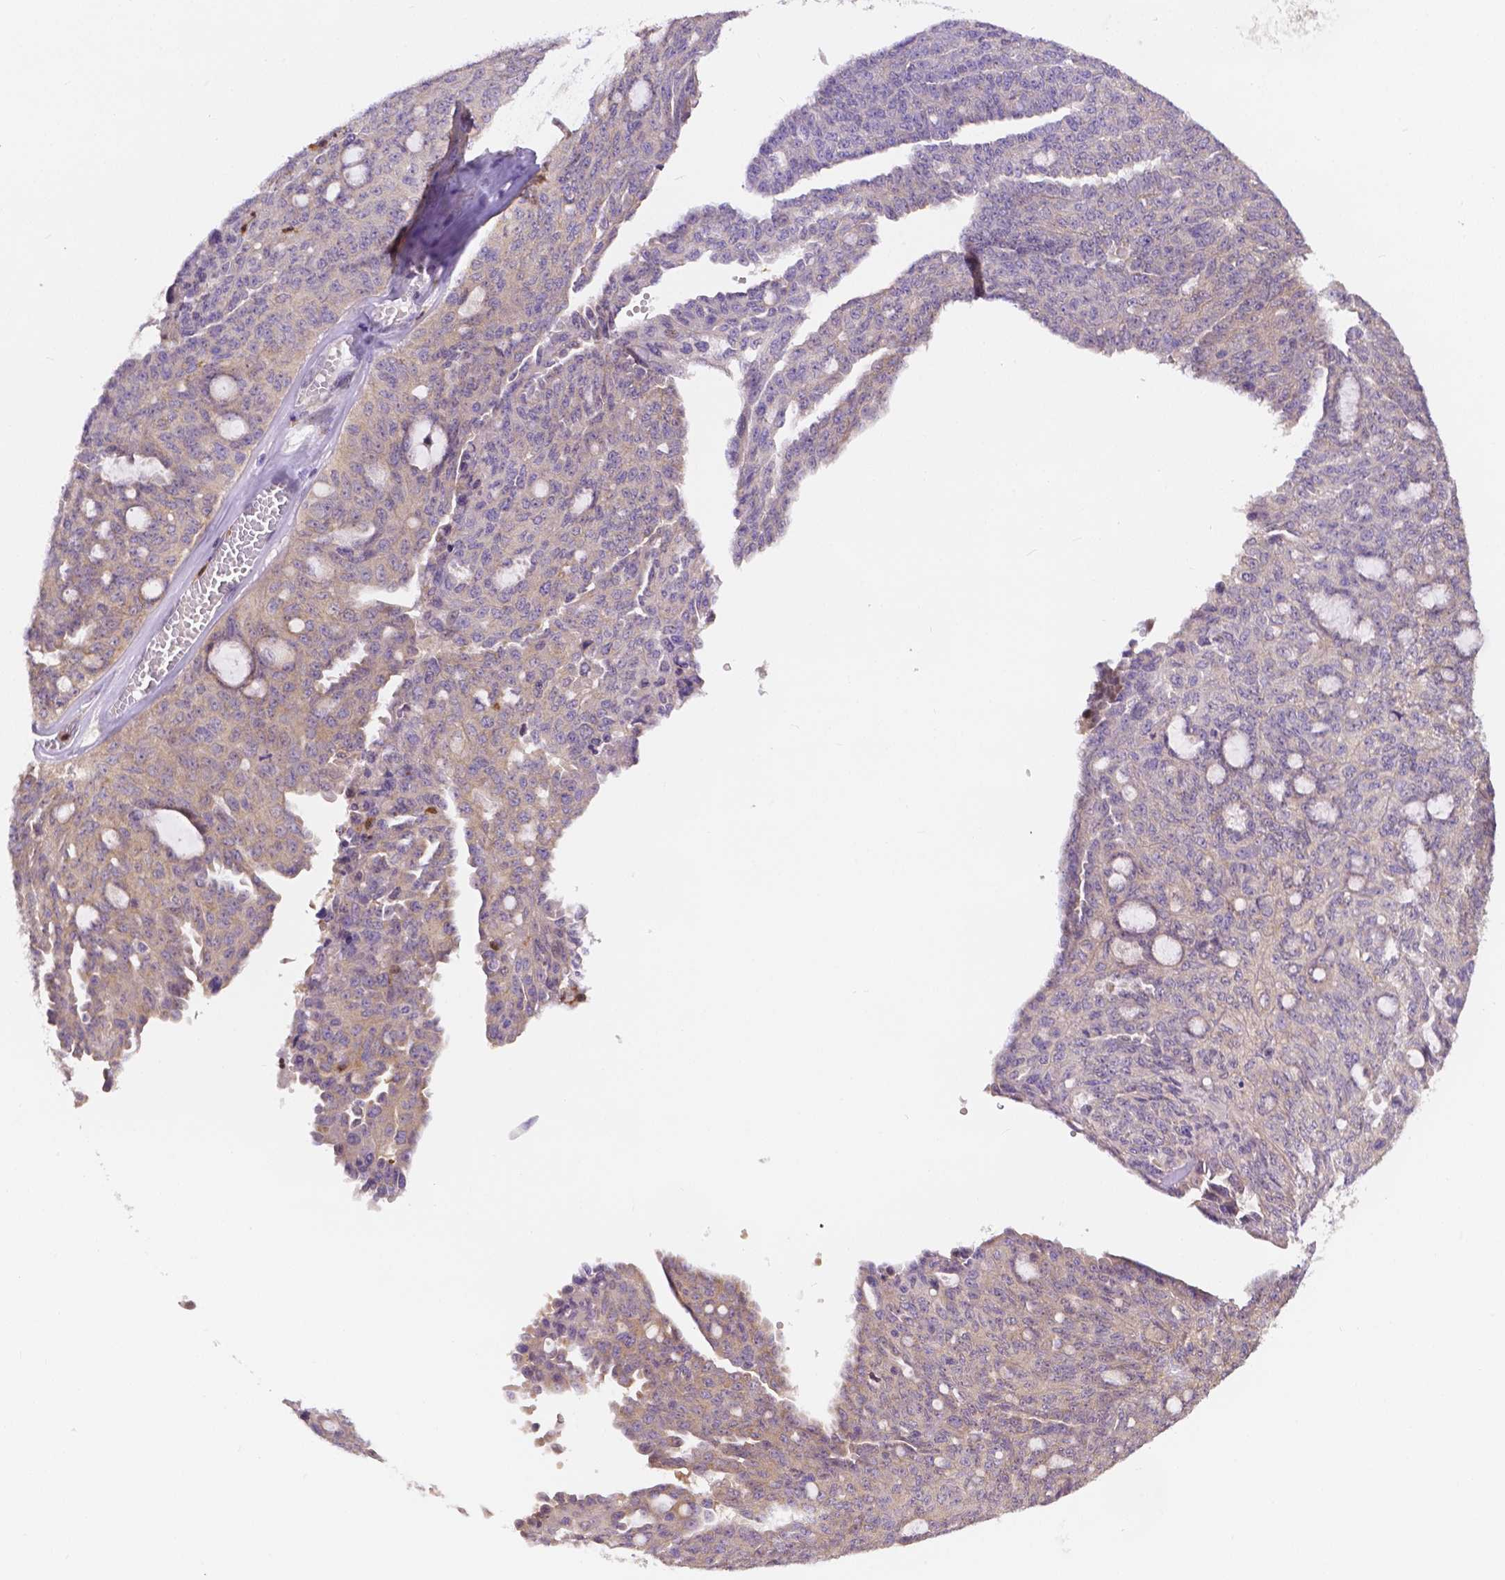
{"staining": {"intensity": "weak", "quantity": "25%-75%", "location": "cytoplasmic/membranous"}, "tissue": "ovarian cancer", "cell_type": "Tumor cells", "image_type": "cancer", "snomed": [{"axis": "morphology", "description": "Cystadenocarcinoma, serous, NOS"}, {"axis": "topography", "description": "Ovary"}], "caption": "The micrograph displays immunohistochemical staining of serous cystadenocarcinoma (ovarian). There is weak cytoplasmic/membranous positivity is present in approximately 25%-75% of tumor cells. The staining is performed using DAB brown chromogen to label protein expression. The nuclei are counter-stained blue using hematoxylin.", "gene": "ZNRD2", "patient": {"sex": "female", "age": 71}}